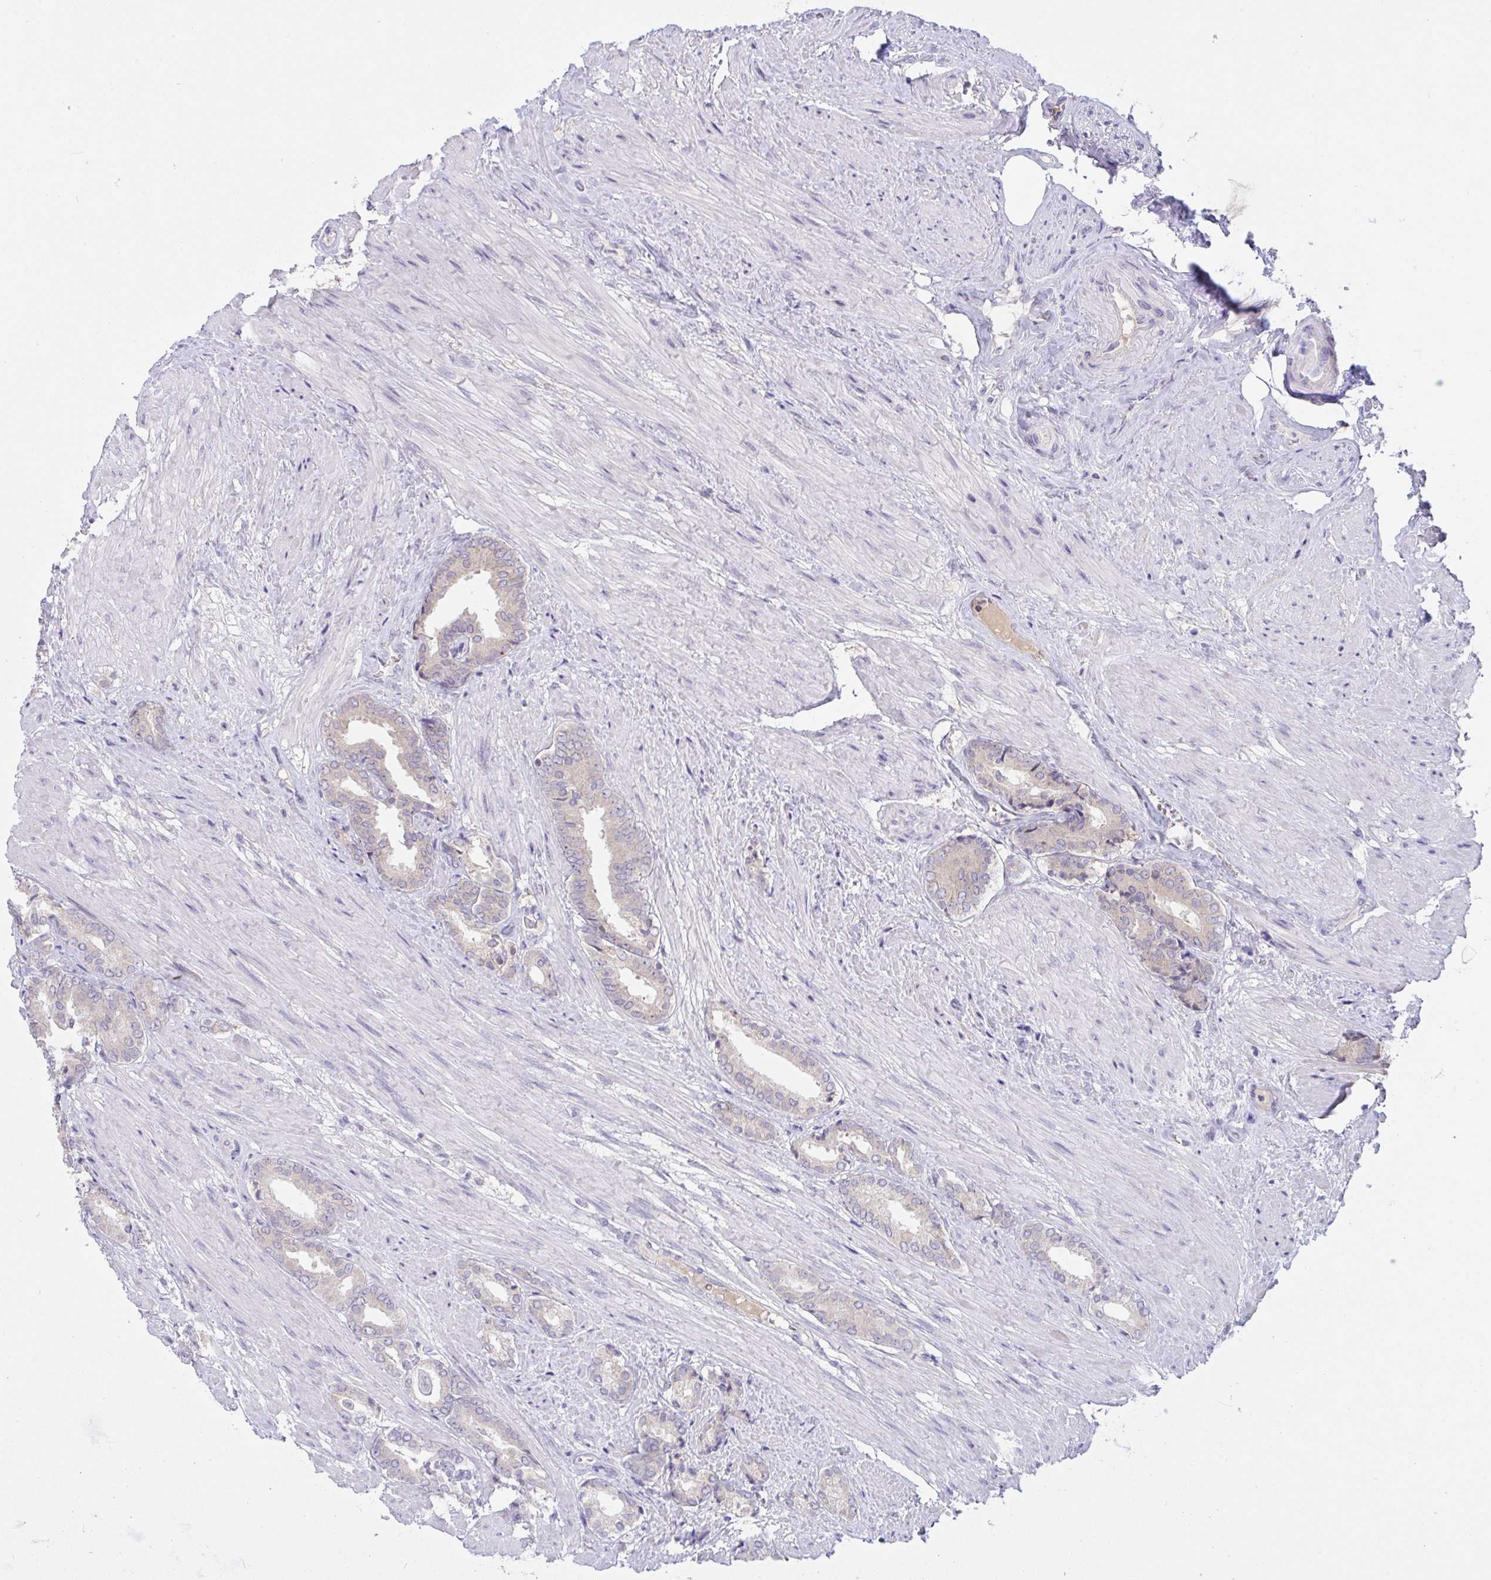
{"staining": {"intensity": "negative", "quantity": "none", "location": "none"}, "tissue": "prostate cancer", "cell_type": "Tumor cells", "image_type": "cancer", "snomed": [{"axis": "morphology", "description": "Adenocarcinoma, High grade"}, {"axis": "topography", "description": "Prostate"}], "caption": "Immunohistochemistry photomicrograph of neoplastic tissue: human high-grade adenocarcinoma (prostate) stained with DAB displays no significant protein staining in tumor cells.", "gene": "TMEM41A", "patient": {"sex": "male", "age": 56}}